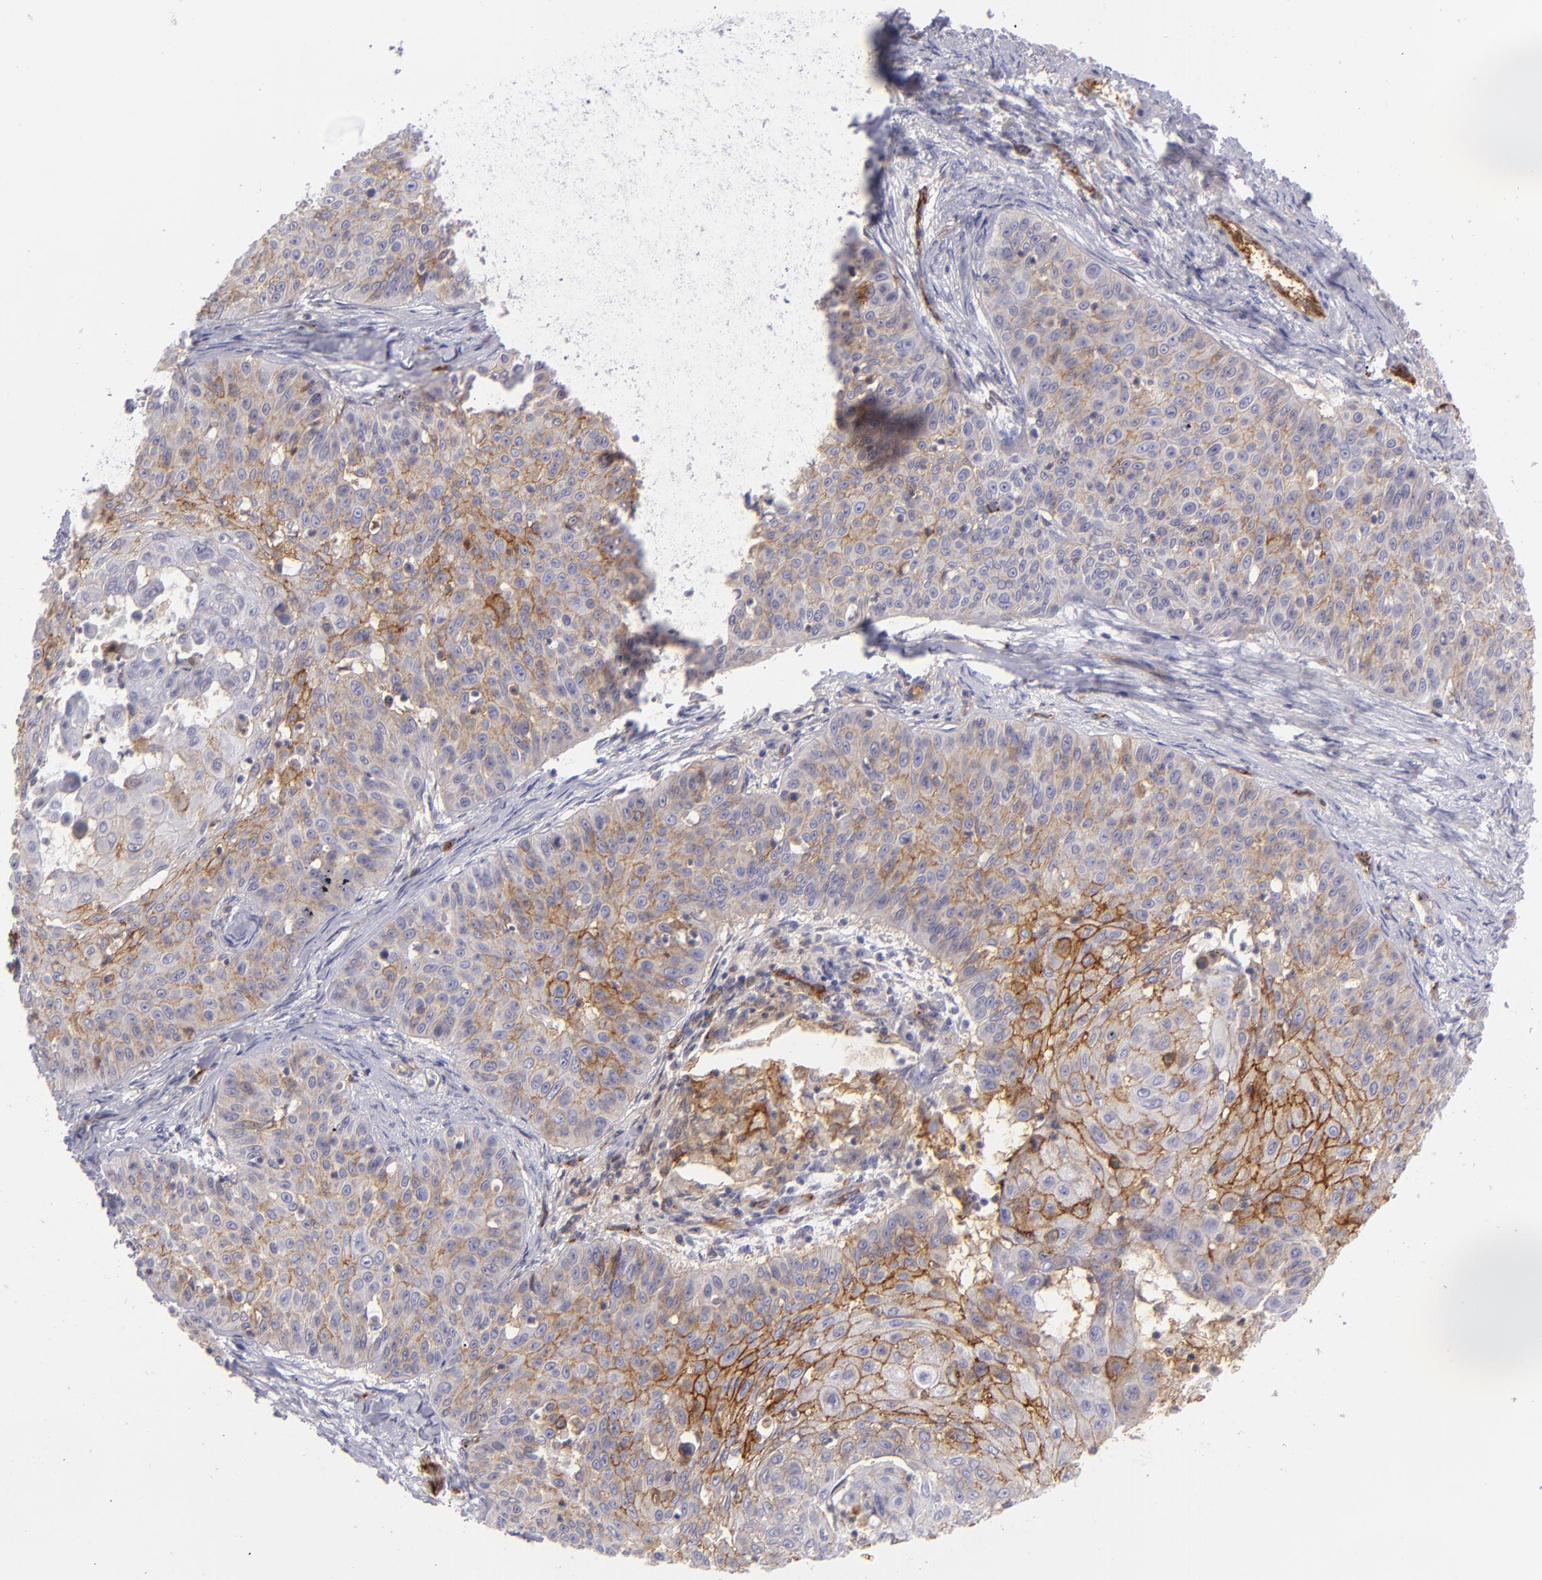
{"staining": {"intensity": "moderate", "quantity": "25%-75%", "location": "cytoplasmic/membranous"}, "tissue": "skin cancer", "cell_type": "Tumor cells", "image_type": "cancer", "snomed": [{"axis": "morphology", "description": "Squamous cell carcinoma, NOS"}, {"axis": "topography", "description": "Skin"}], "caption": "Protein analysis of skin cancer tissue displays moderate cytoplasmic/membranous positivity in approximately 25%-75% of tumor cells. The staining is performed using DAB (3,3'-diaminobenzidine) brown chromogen to label protein expression. The nuclei are counter-stained blue using hematoxylin.", "gene": "THBD", "patient": {"sex": "male", "age": 82}}